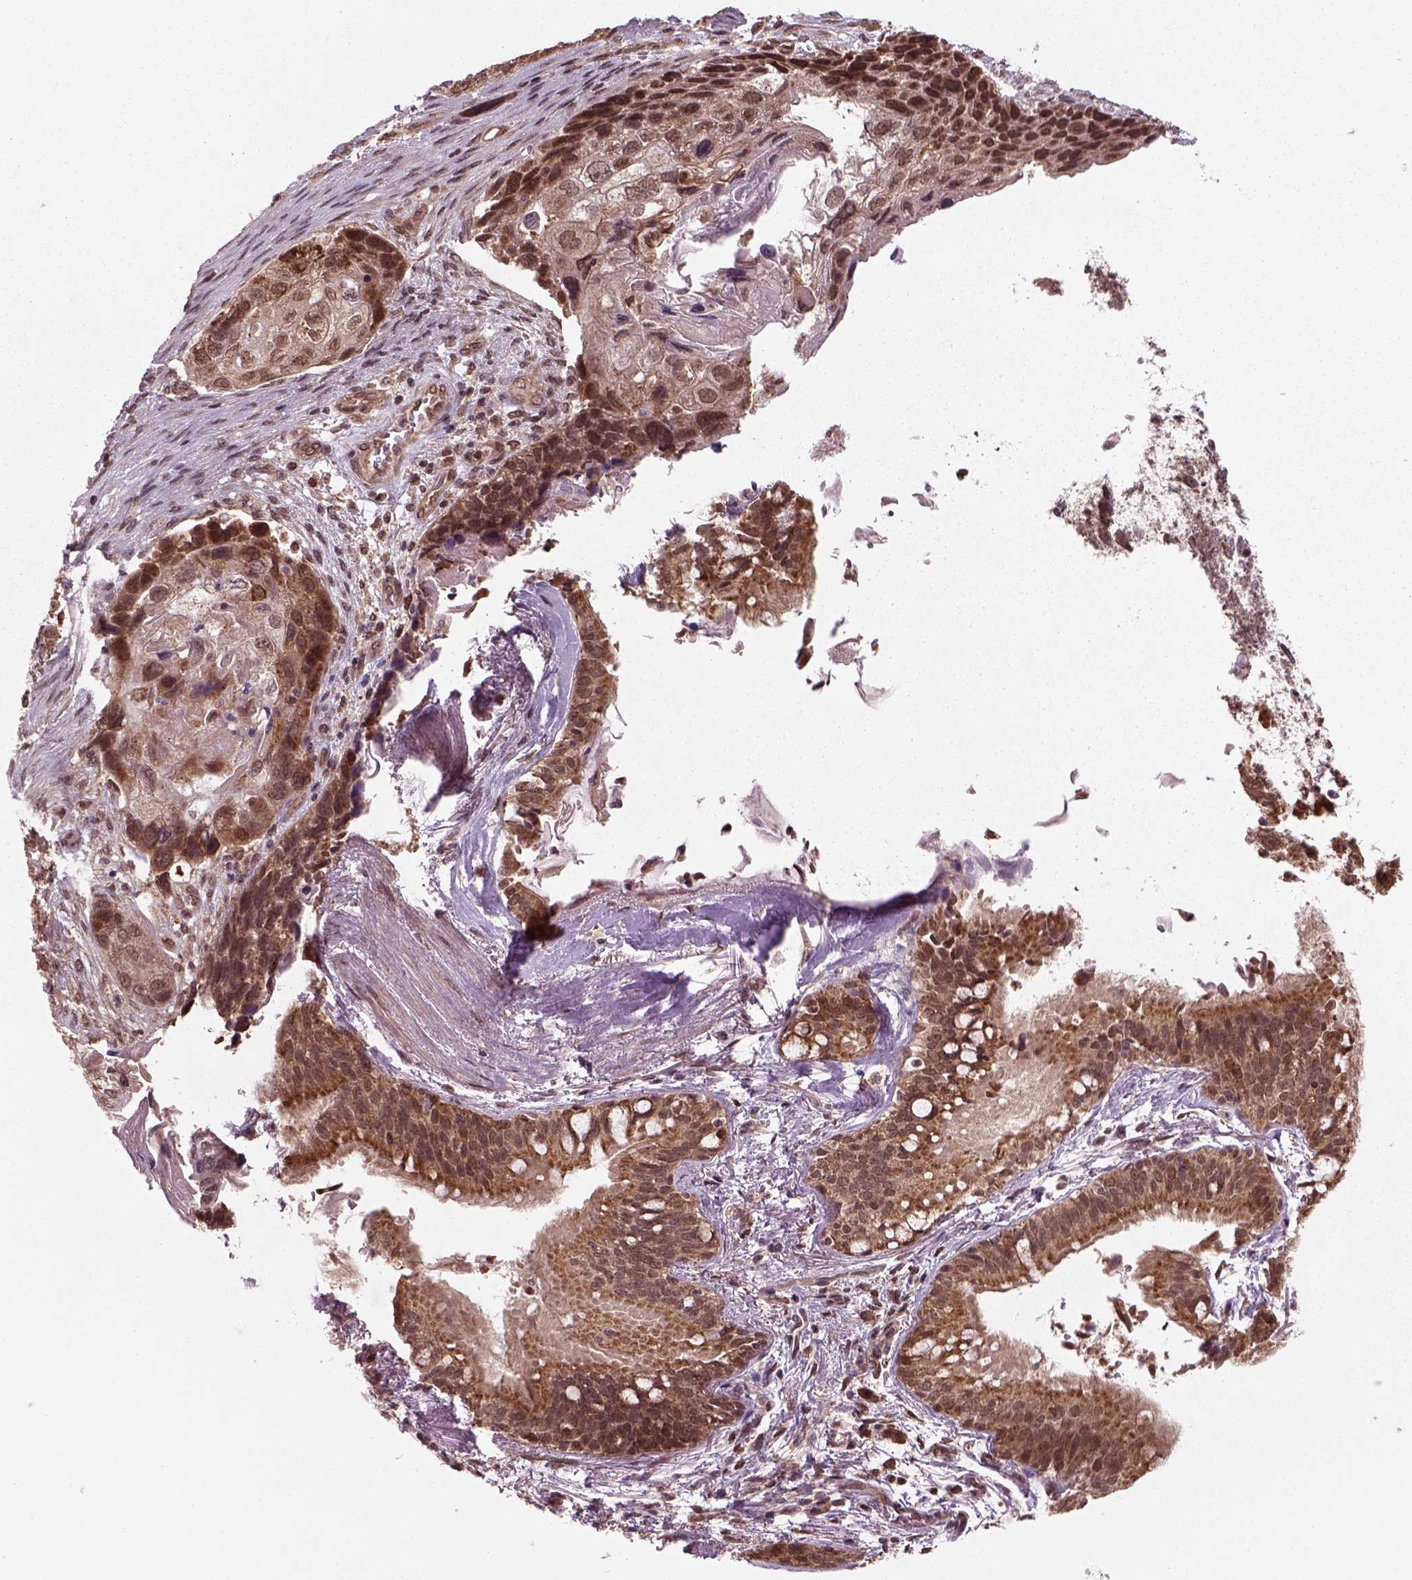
{"staining": {"intensity": "strong", "quantity": ">75%", "location": "cytoplasmic/membranous"}, "tissue": "lung cancer", "cell_type": "Tumor cells", "image_type": "cancer", "snomed": [{"axis": "morphology", "description": "Squamous cell carcinoma, NOS"}, {"axis": "topography", "description": "Lung"}], "caption": "An image of squamous cell carcinoma (lung) stained for a protein exhibits strong cytoplasmic/membranous brown staining in tumor cells. (DAB = brown stain, brightfield microscopy at high magnification).", "gene": "NUDT9", "patient": {"sex": "male", "age": 69}}